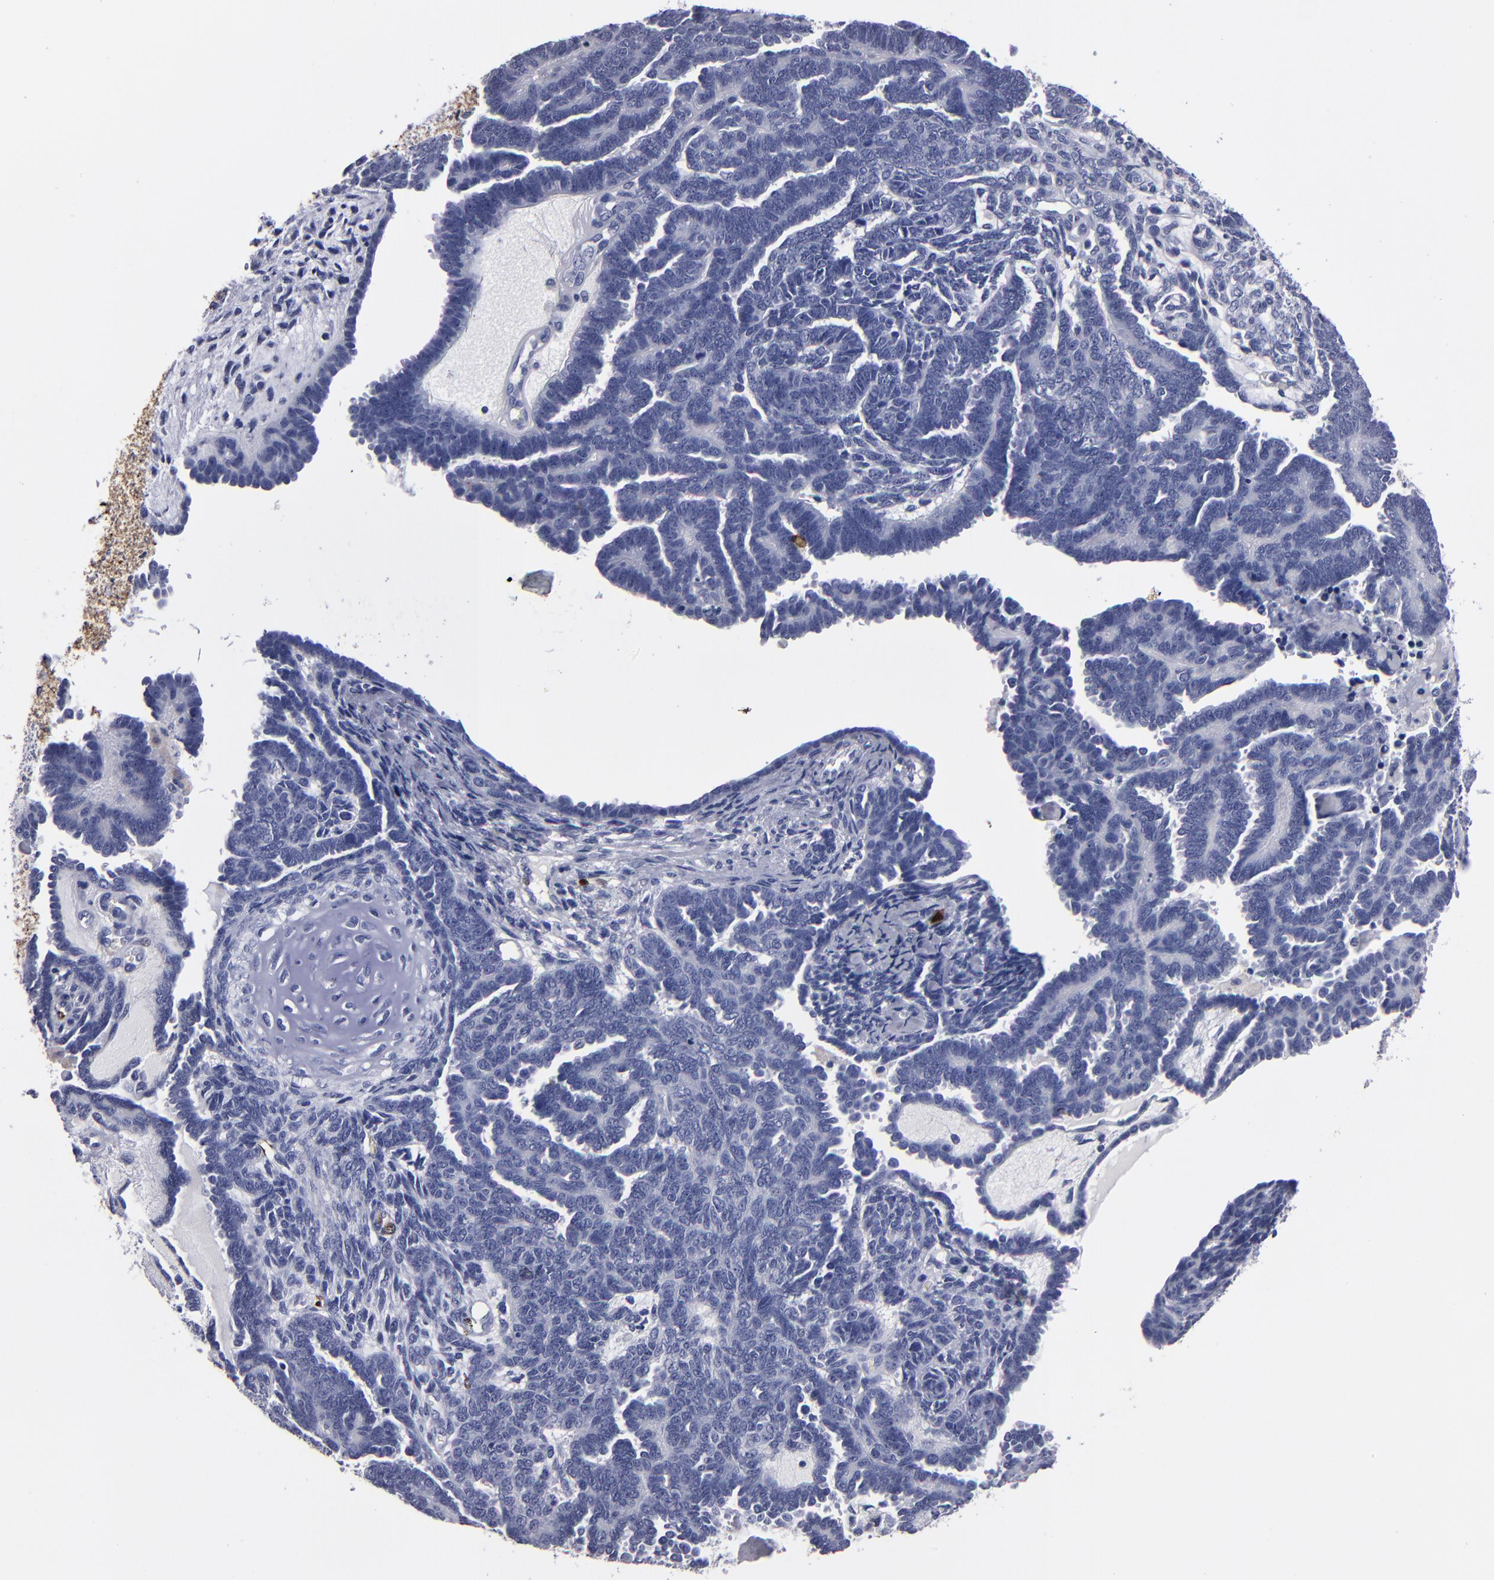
{"staining": {"intensity": "weak", "quantity": "<25%", "location": "cytoplasmic/membranous"}, "tissue": "endometrial cancer", "cell_type": "Tumor cells", "image_type": "cancer", "snomed": [{"axis": "morphology", "description": "Neoplasm, malignant, NOS"}, {"axis": "topography", "description": "Endometrium"}], "caption": "IHC photomicrograph of endometrial cancer (malignant neoplasm) stained for a protein (brown), which reveals no positivity in tumor cells.", "gene": "FABP4", "patient": {"sex": "female", "age": 74}}